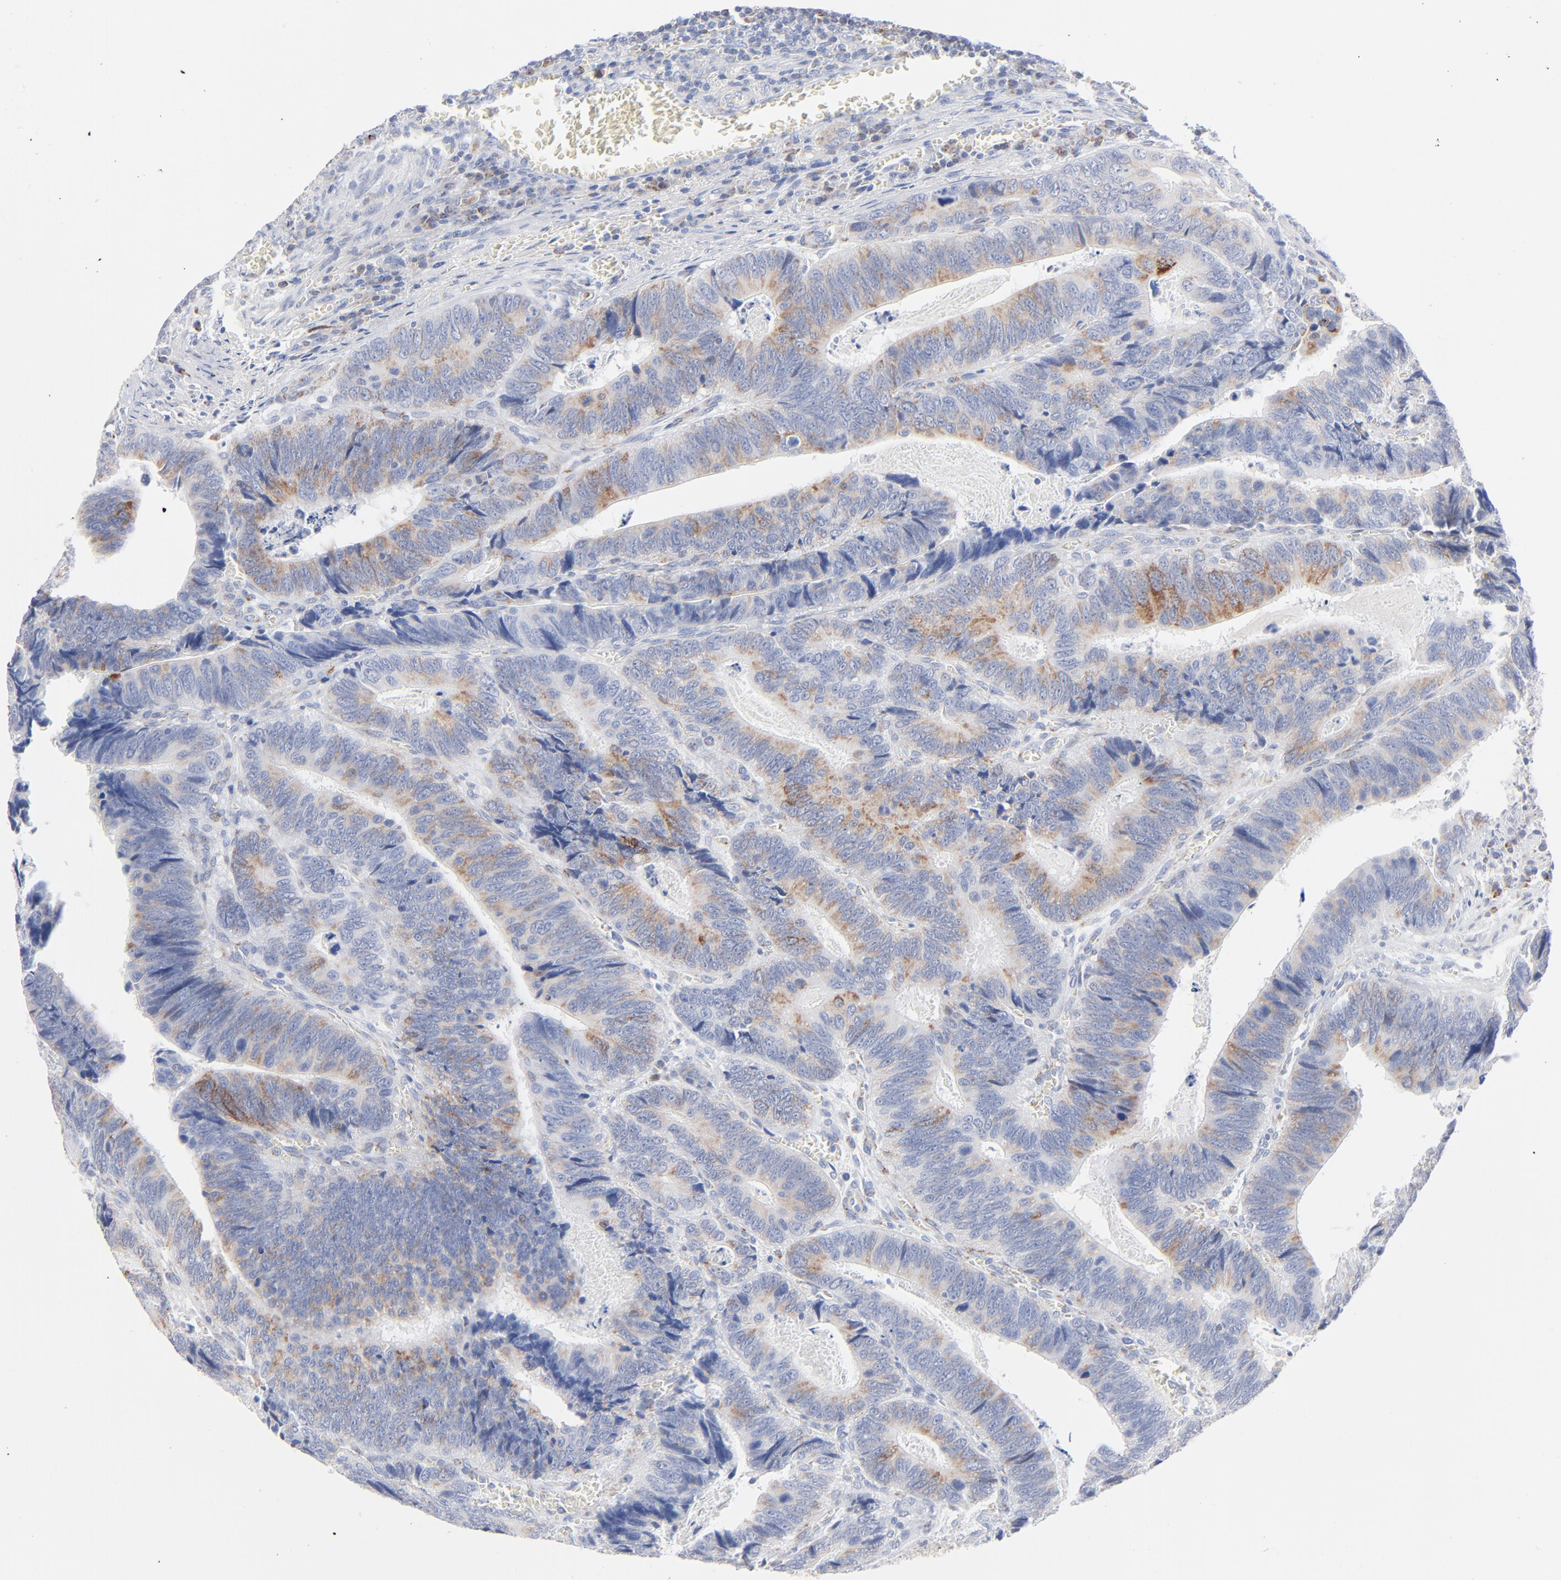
{"staining": {"intensity": "moderate", "quantity": "<25%", "location": "cytoplasmic/membranous"}, "tissue": "colorectal cancer", "cell_type": "Tumor cells", "image_type": "cancer", "snomed": [{"axis": "morphology", "description": "Adenocarcinoma, NOS"}, {"axis": "topography", "description": "Colon"}], "caption": "Brown immunohistochemical staining in colorectal cancer (adenocarcinoma) shows moderate cytoplasmic/membranous staining in about <25% of tumor cells.", "gene": "CHCHD10", "patient": {"sex": "male", "age": 72}}